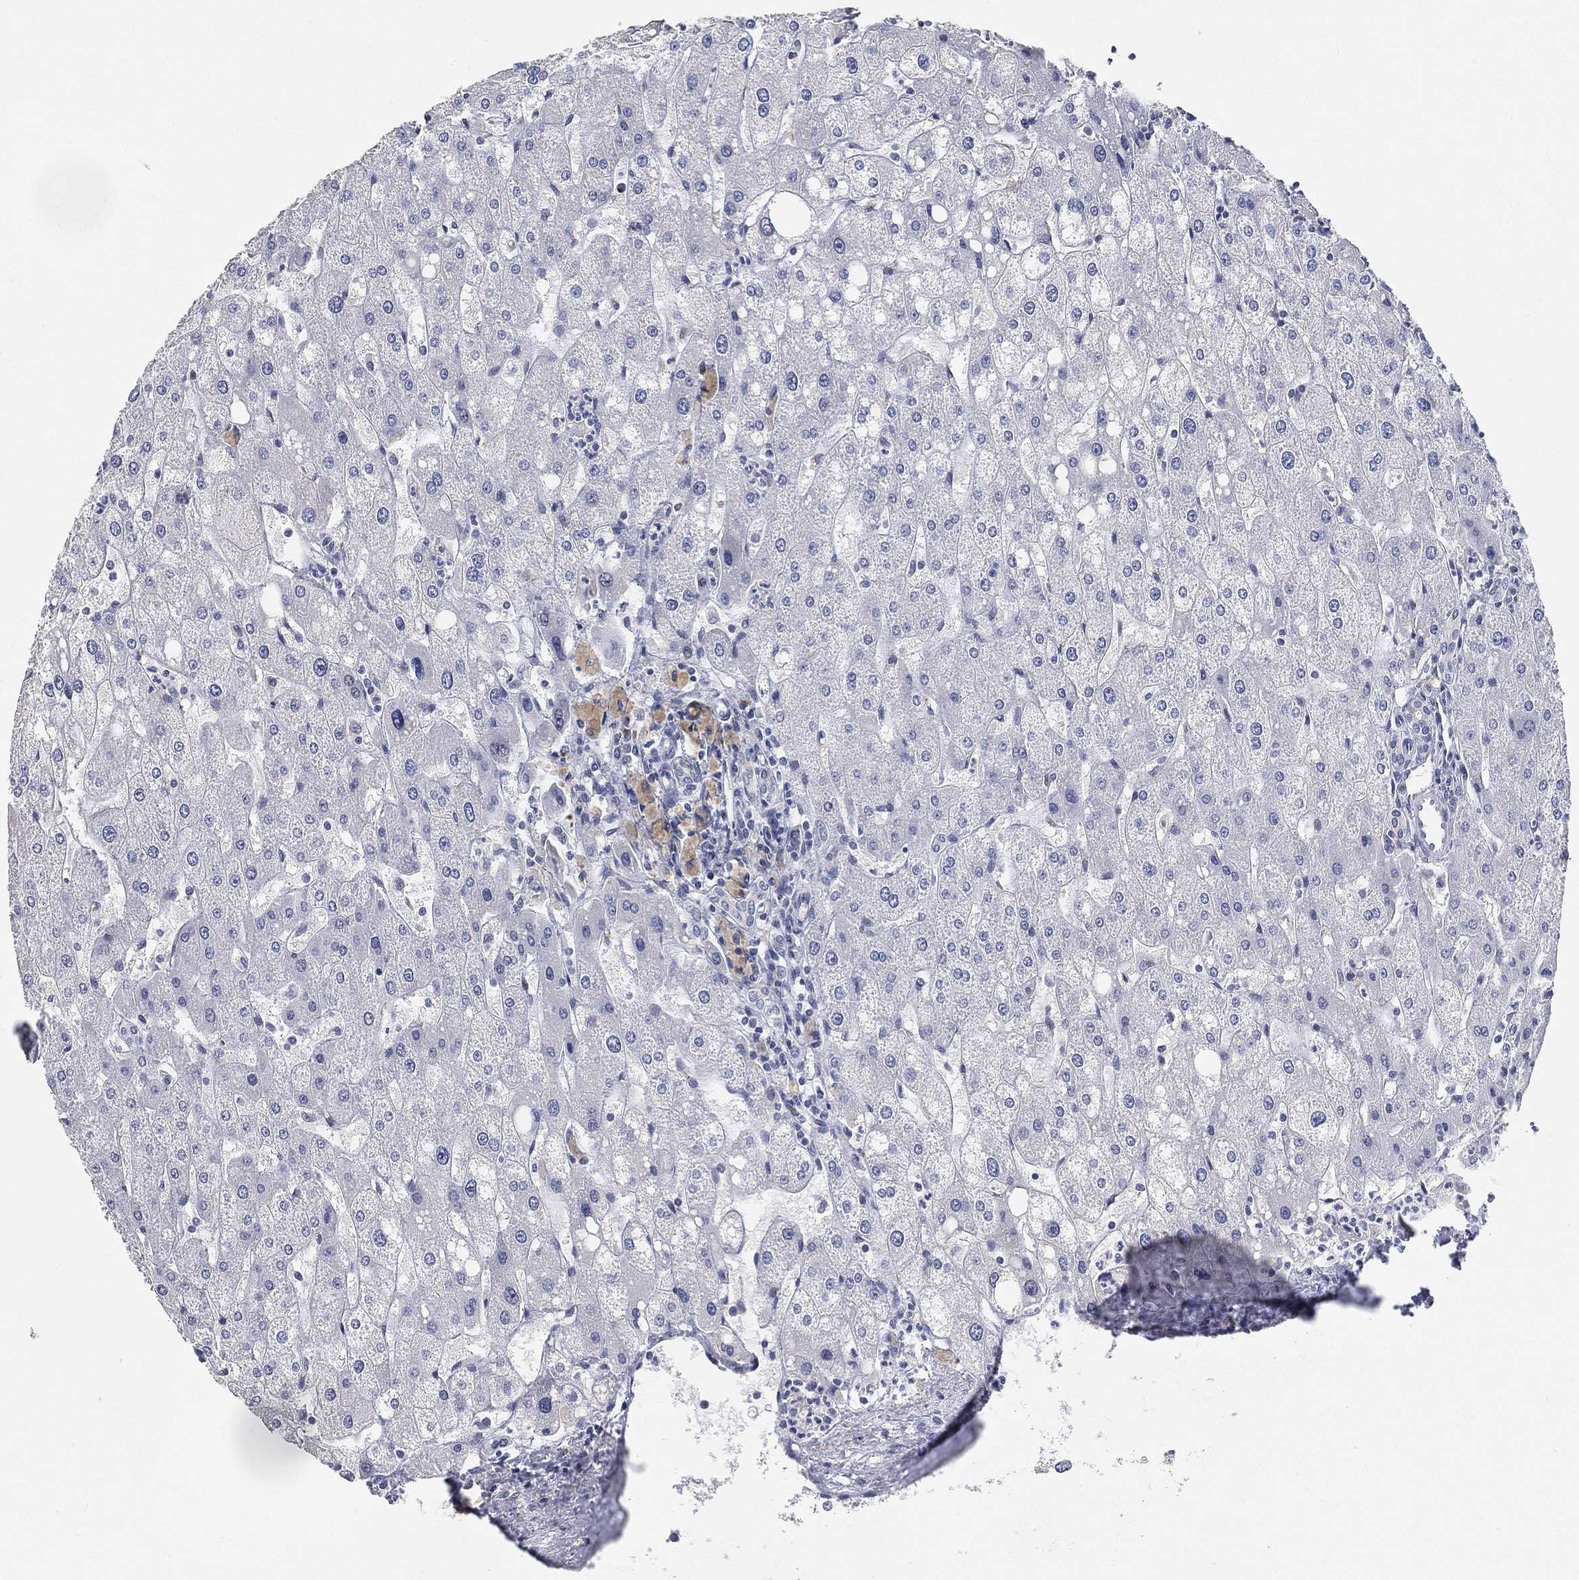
{"staining": {"intensity": "negative", "quantity": "none", "location": "none"}, "tissue": "liver", "cell_type": "Cholangiocytes", "image_type": "normal", "snomed": [{"axis": "morphology", "description": "Normal tissue, NOS"}, {"axis": "topography", "description": "Liver"}], "caption": "This is an immunohistochemistry histopathology image of benign liver. There is no expression in cholangiocytes.", "gene": "TICAM1", "patient": {"sex": "male", "age": 67}}